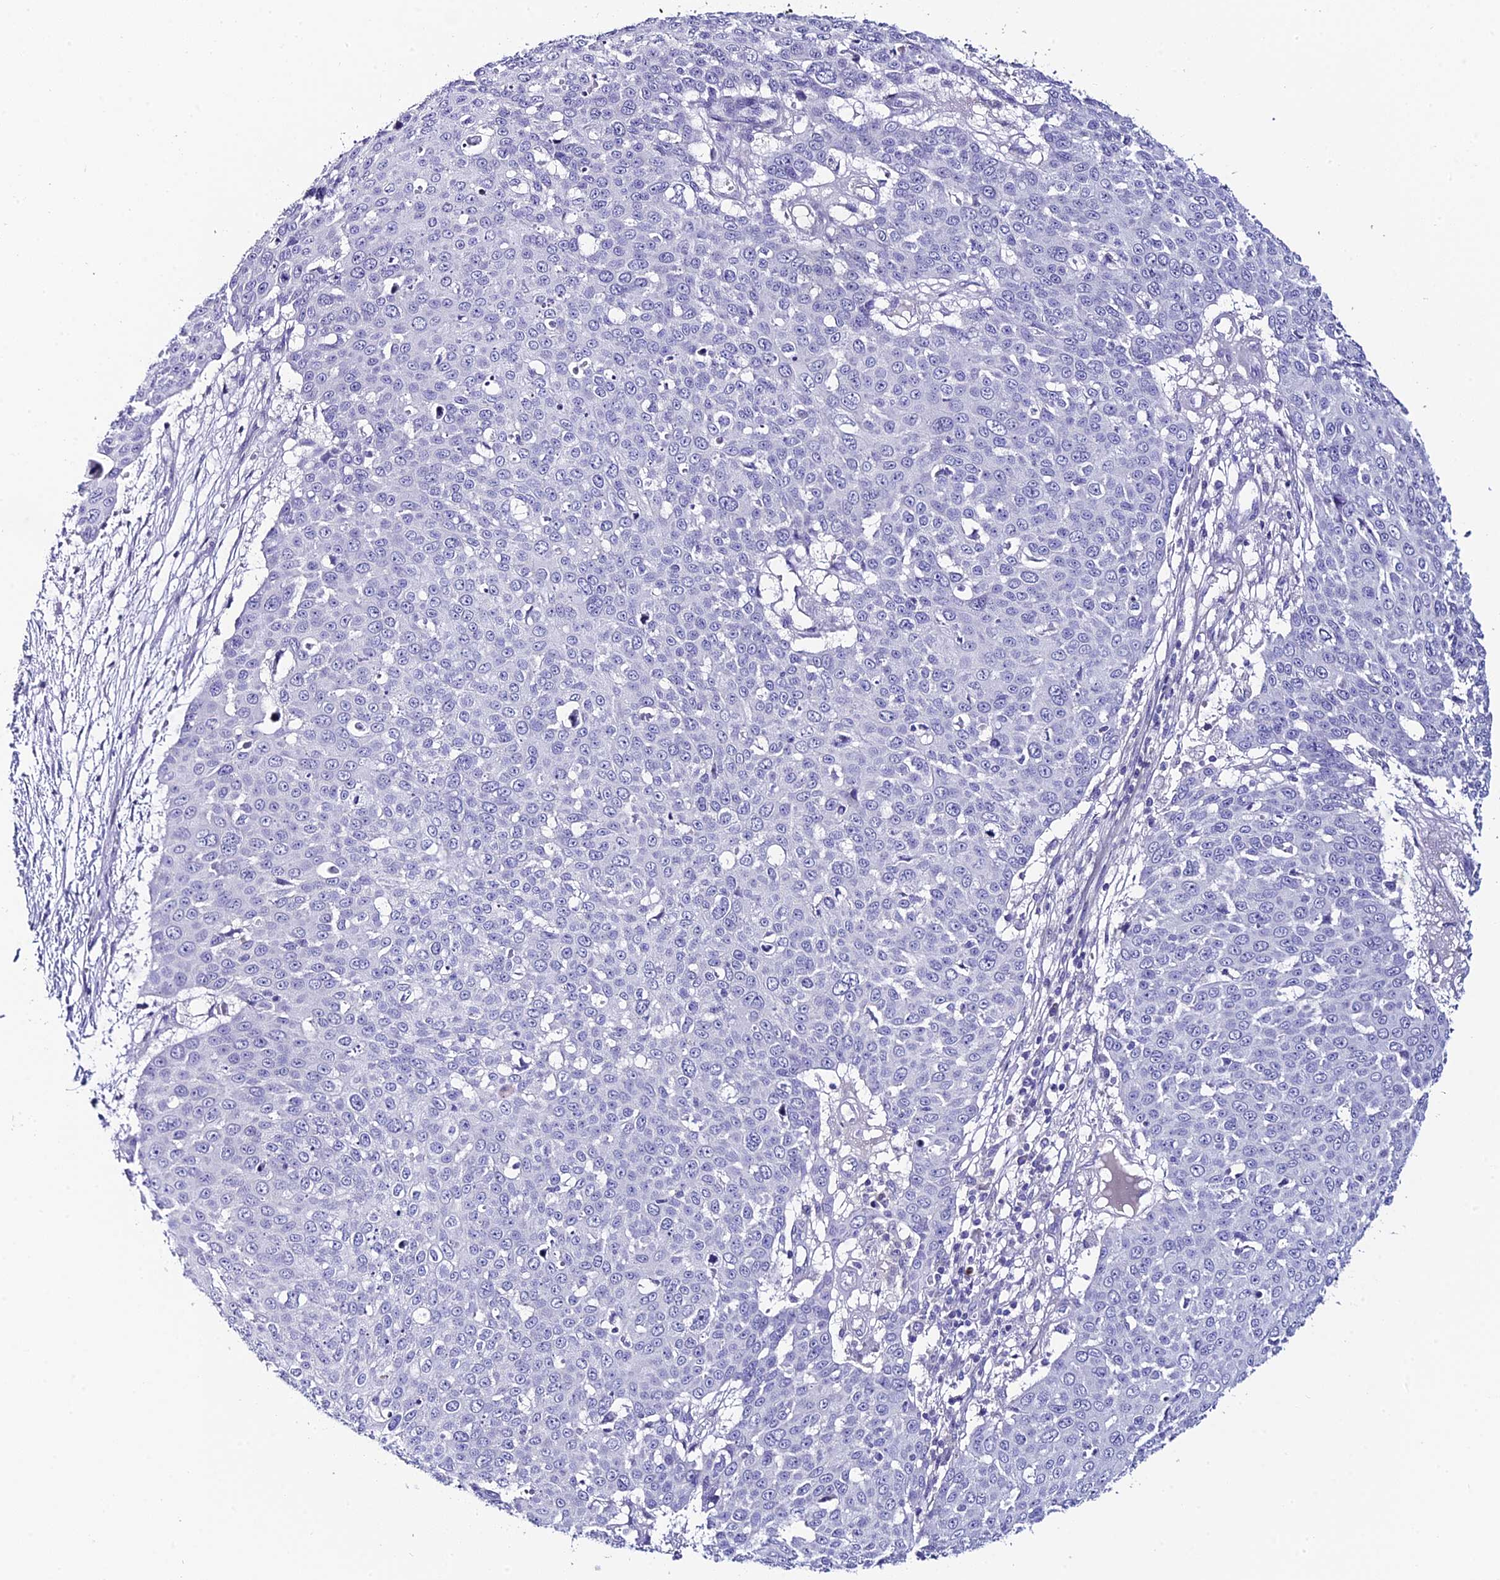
{"staining": {"intensity": "negative", "quantity": "none", "location": "none"}, "tissue": "skin cancer", "cell_type": "Tumor cells", "image_type": "cancer", "snomed": [{"axis": "morphology", "description": "Squamous cell carcinoma, NOS"}, {"axis": "topography", "description": "Skin"}], "caption": "This is an immunohistochemistry (IHC) image of squamous cell carcinoma (skin). There is no positivity in tumor cells.", "gene": "C12orf29", "patient": {"sex": "male", "age": 71}}